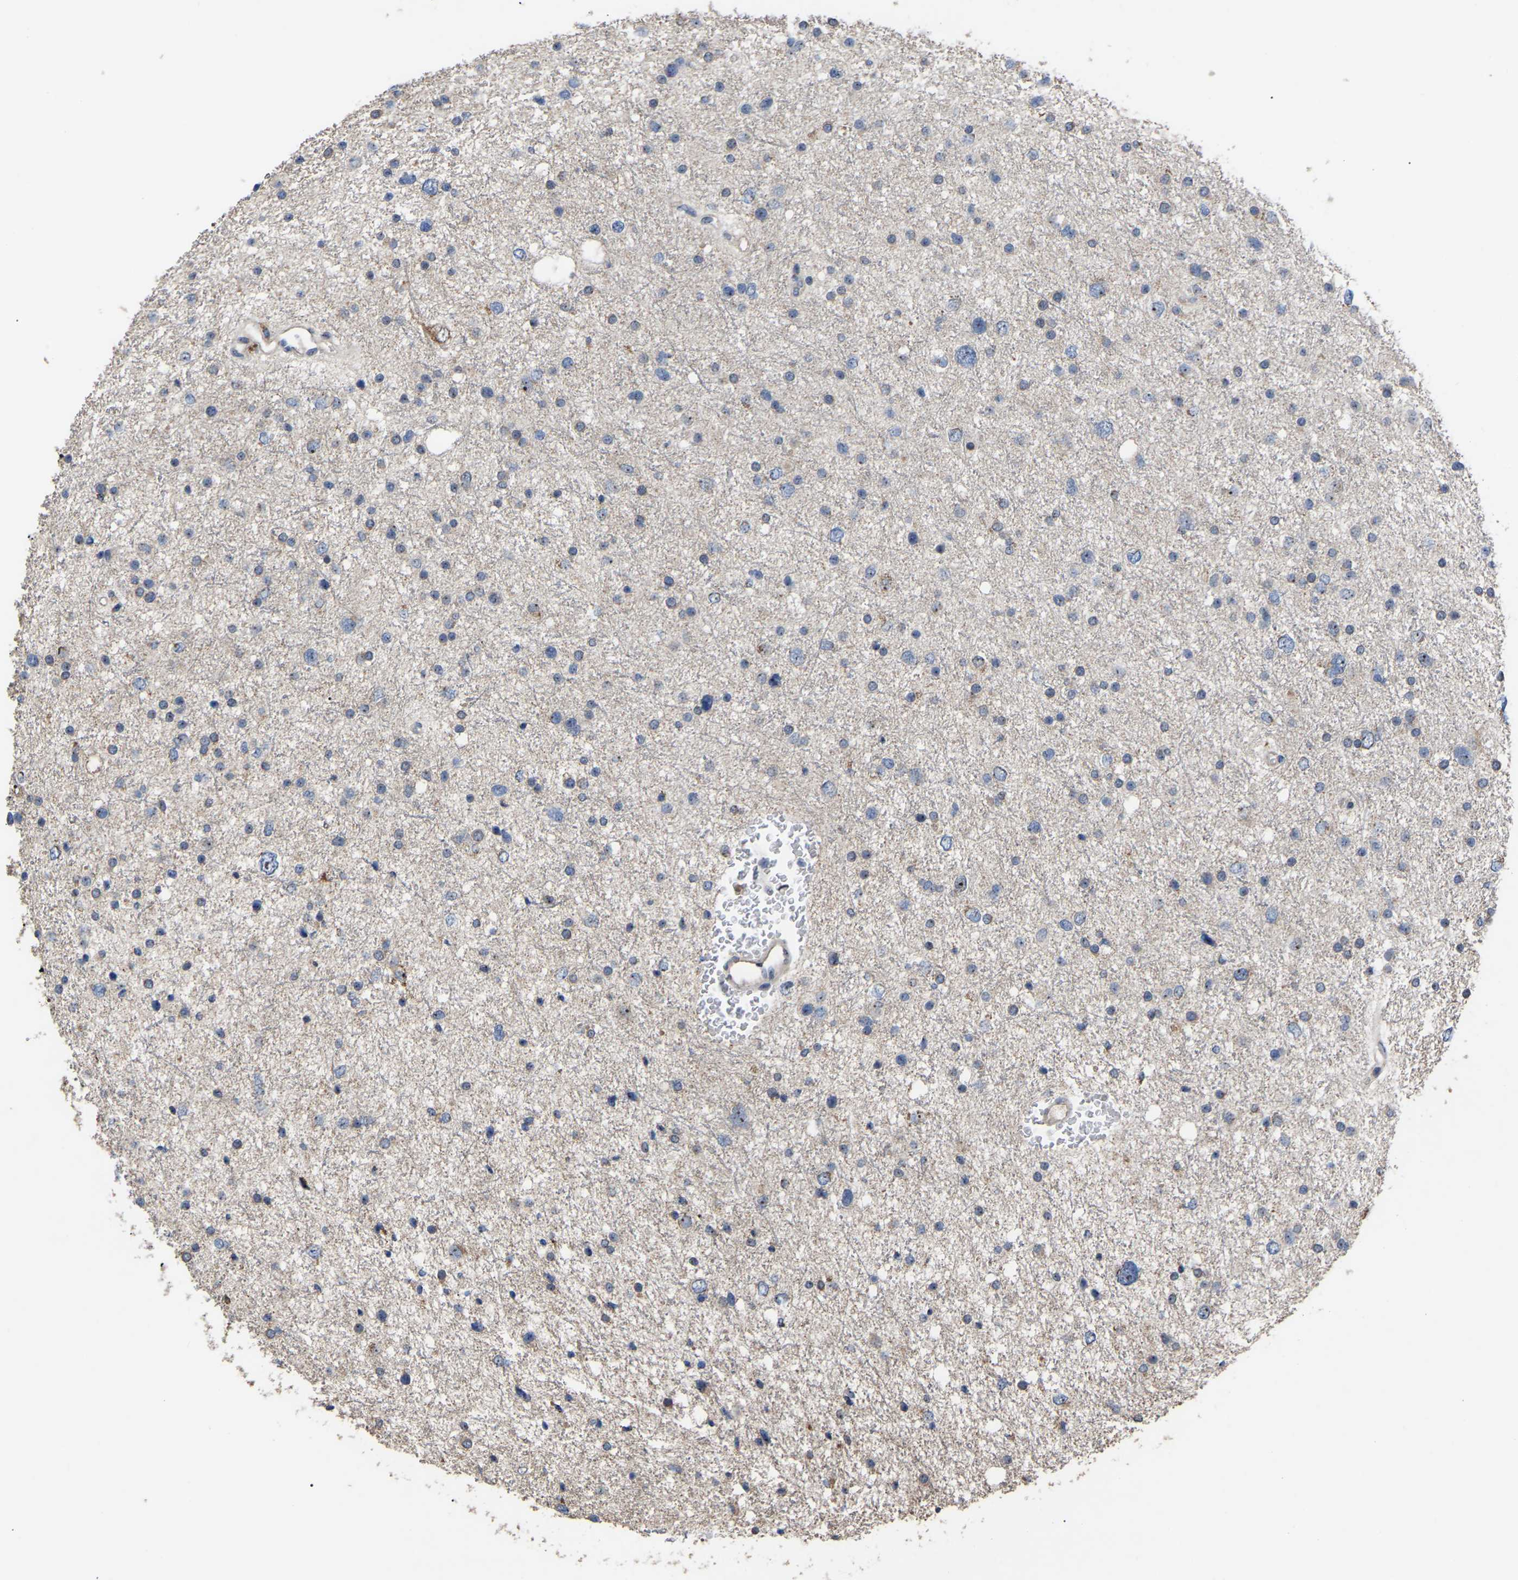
{"staining": {"intensity": "weak", "quantity": "<25%", "location": "cytoplasmic/membranous"}, "tissue": "glioma", "cell_type": "Tumor cells", "image_type": "cancer", "snomed": [{"axis": "morphology", "description": "Glioma, malignant, Low grade"}, {"axis": "topography", "description": "Brain"}], "caption": "Protein analysis of malignant glioma (low-grade) shows no significant positivity in tumor cells.", "gene": "NOP53", "patient": {"sex": "female", "age": 37}}